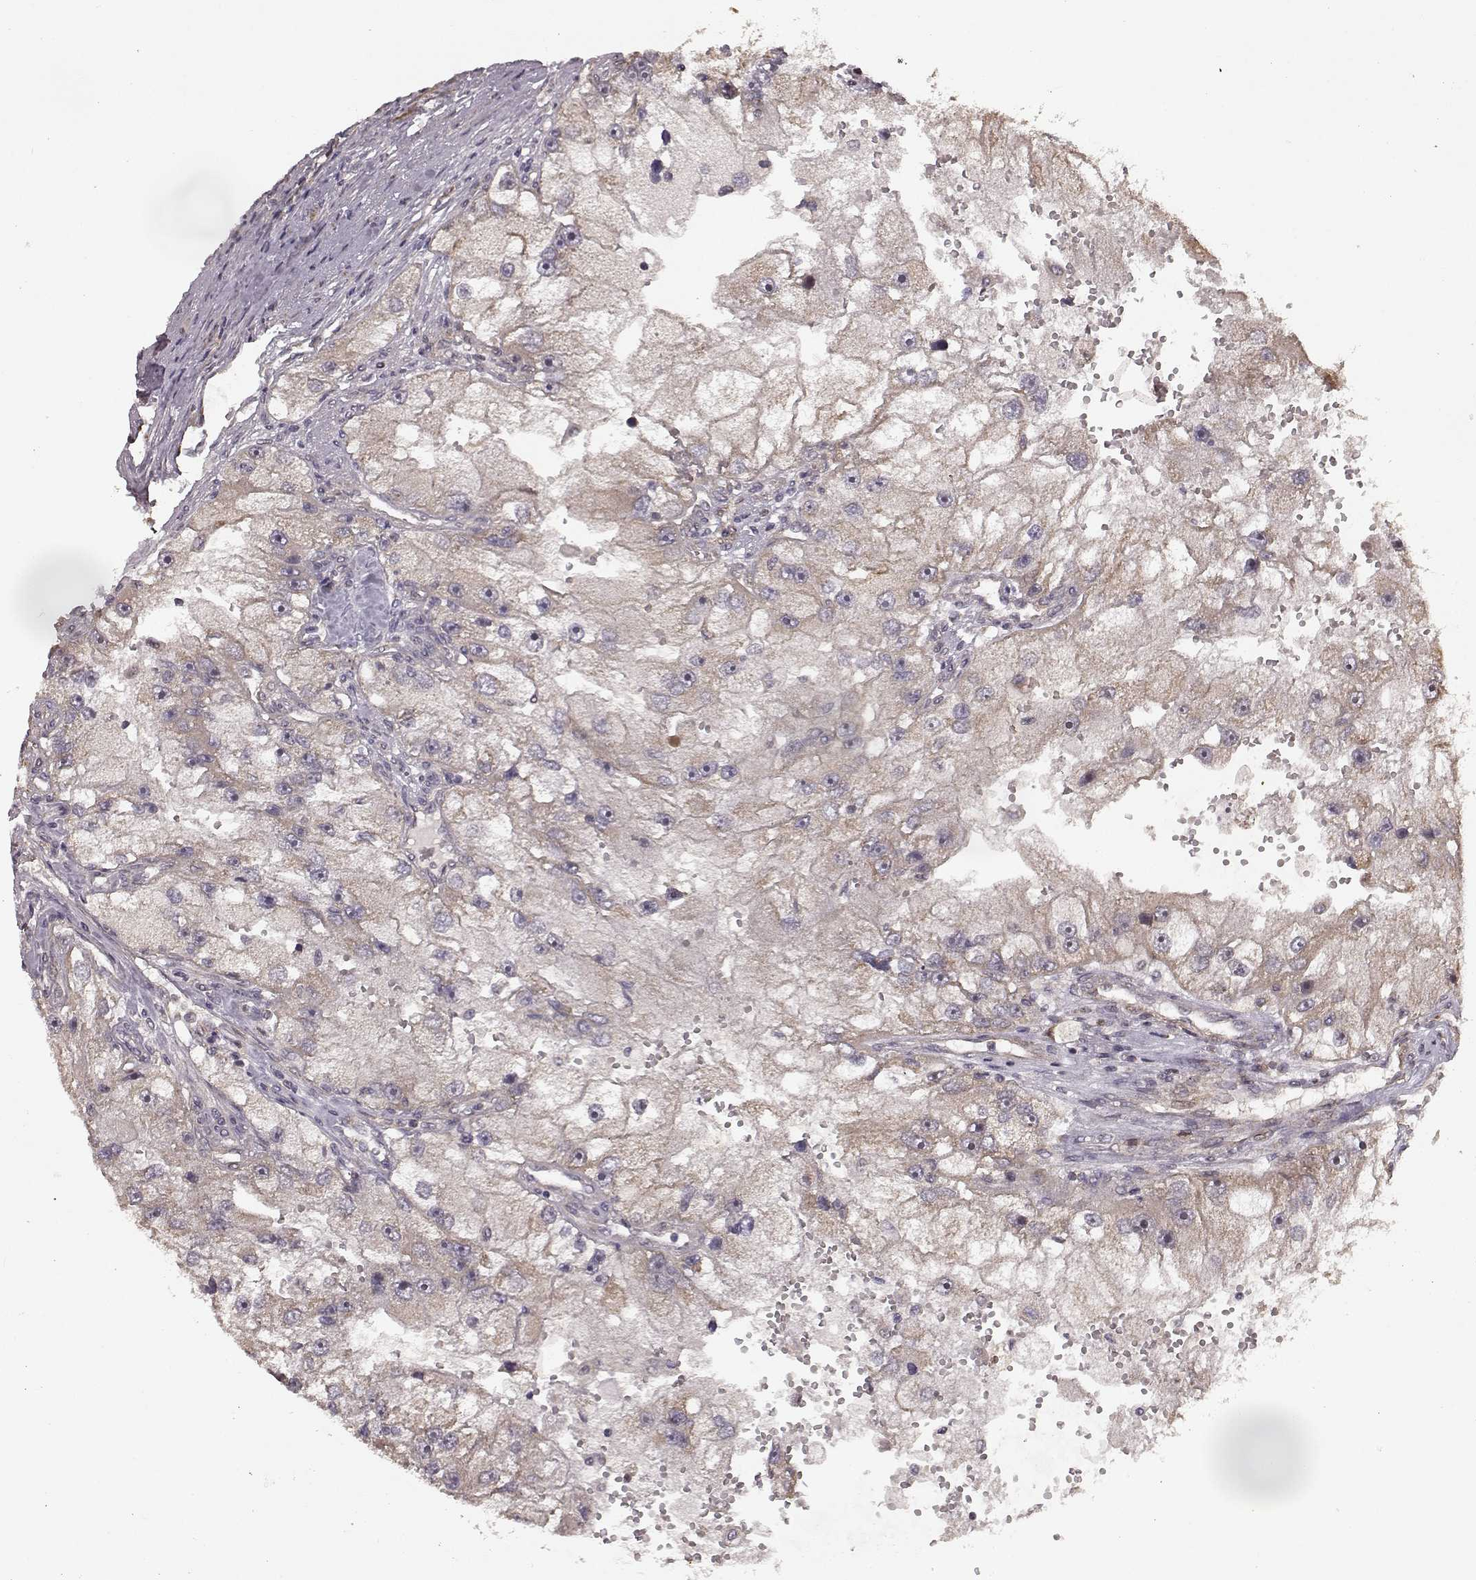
{"staining": {"intensity": "negative", "quantity": "none", "location": "none"}, "tissue": "renal cancer", "cell_type": "Tumor cells", "image_type": "cancer", "snomed": [{"axis": "morphology", "description": "Adenocarcinoma, NOS"}, {"axis": "topography", "description": "Kidney"}], "caption": "High magnification brightfield microscopy of adenocarcinoma (renal) stained with DAB (brown) and counterstained with hematoxylin (blue): tumor cells show no significant staining.", "gene": "BACH2", "patient": {"sex": "male", "age": 63}}